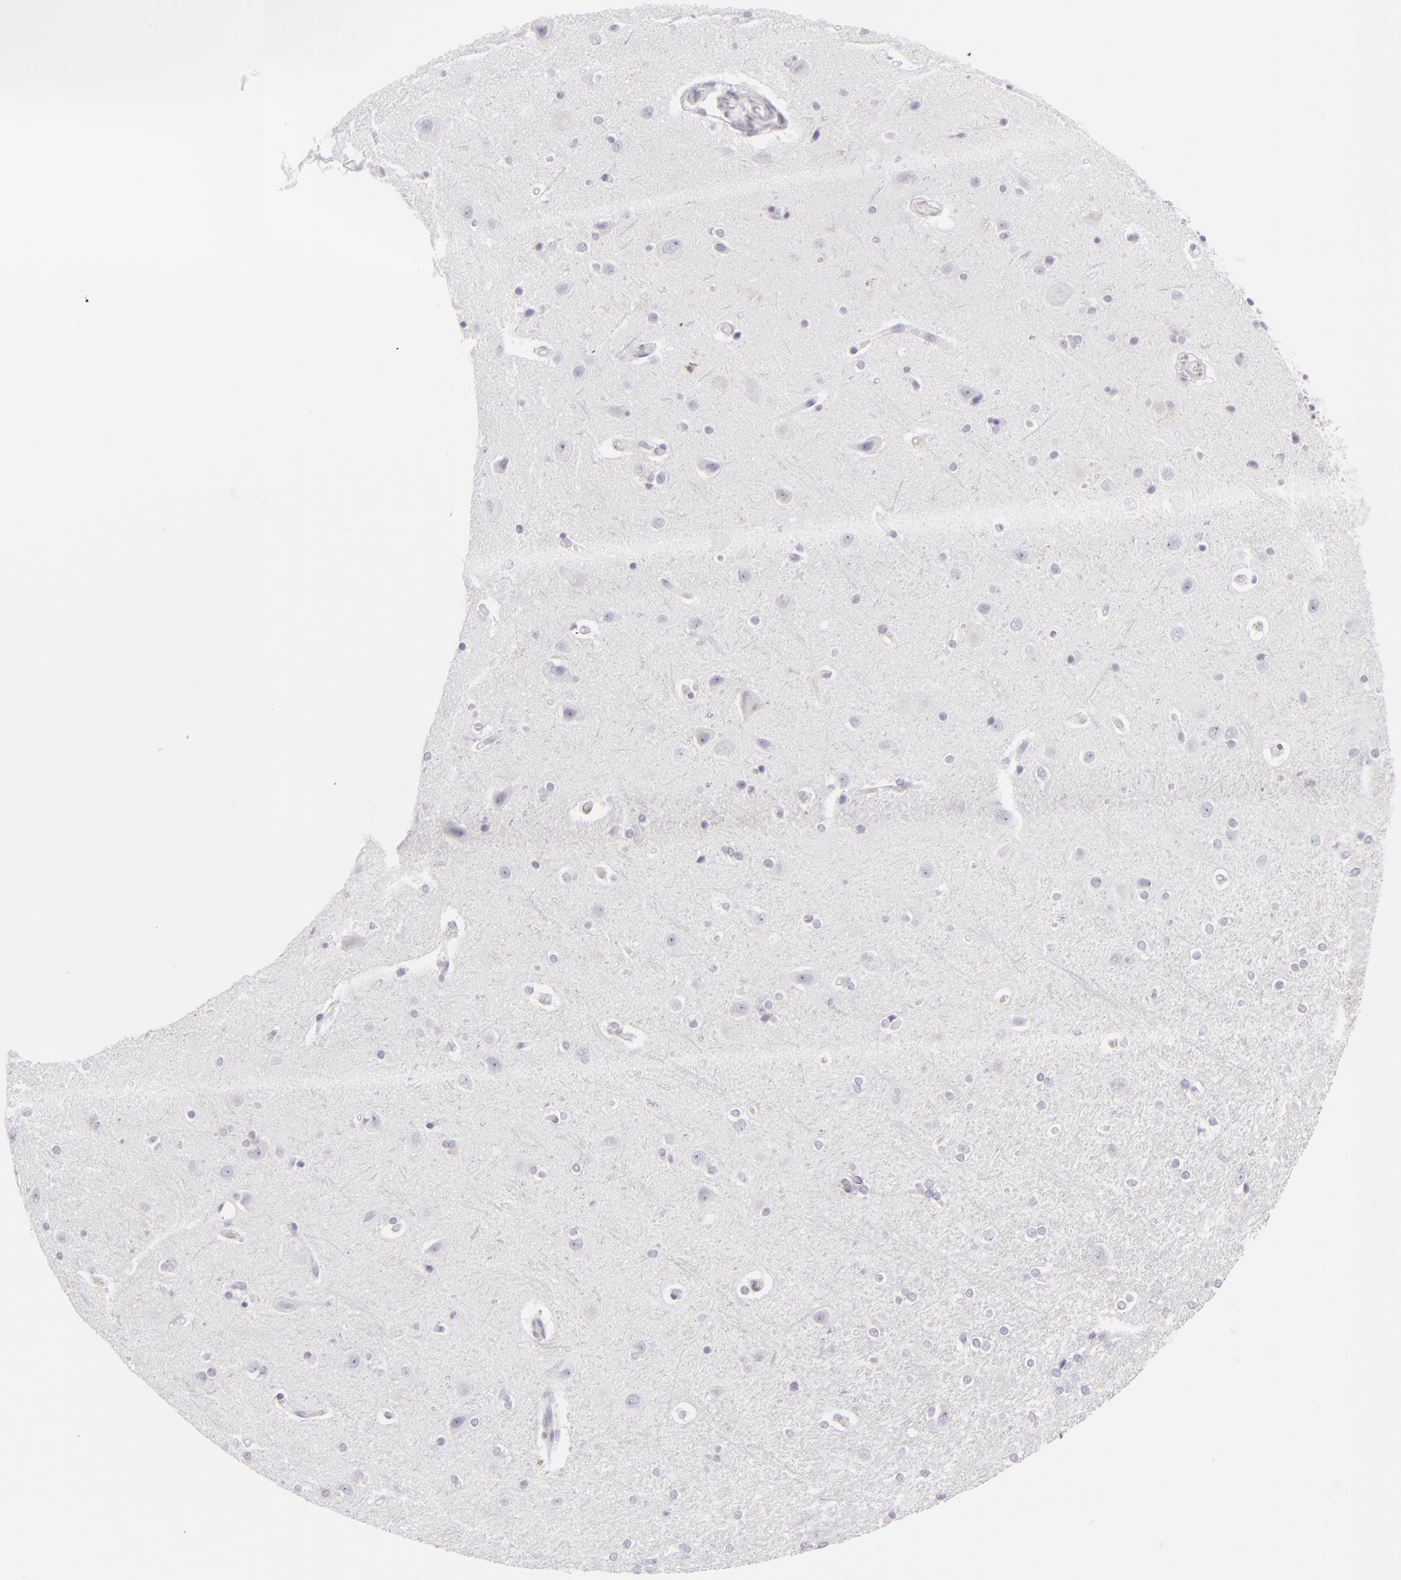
{"staining": {"intensity": "negative", "quantity": "none", "location": "none"}, "tissue": "cerebral cortex", "cell_type": "Endothelial cells", "image_type": "normal", "snomed": [{"axis": "morphology", "description": "Normal tissue, NOS"}, {"axis": "topography", "description": "Cerebral cortex"}], "caption": "Normal cerebral cortex was stained to show a protein in brown. There is no significant positivity in endothelial cells.", "gene": "FLG", "patient": {"sex": "female", "age": 54}}